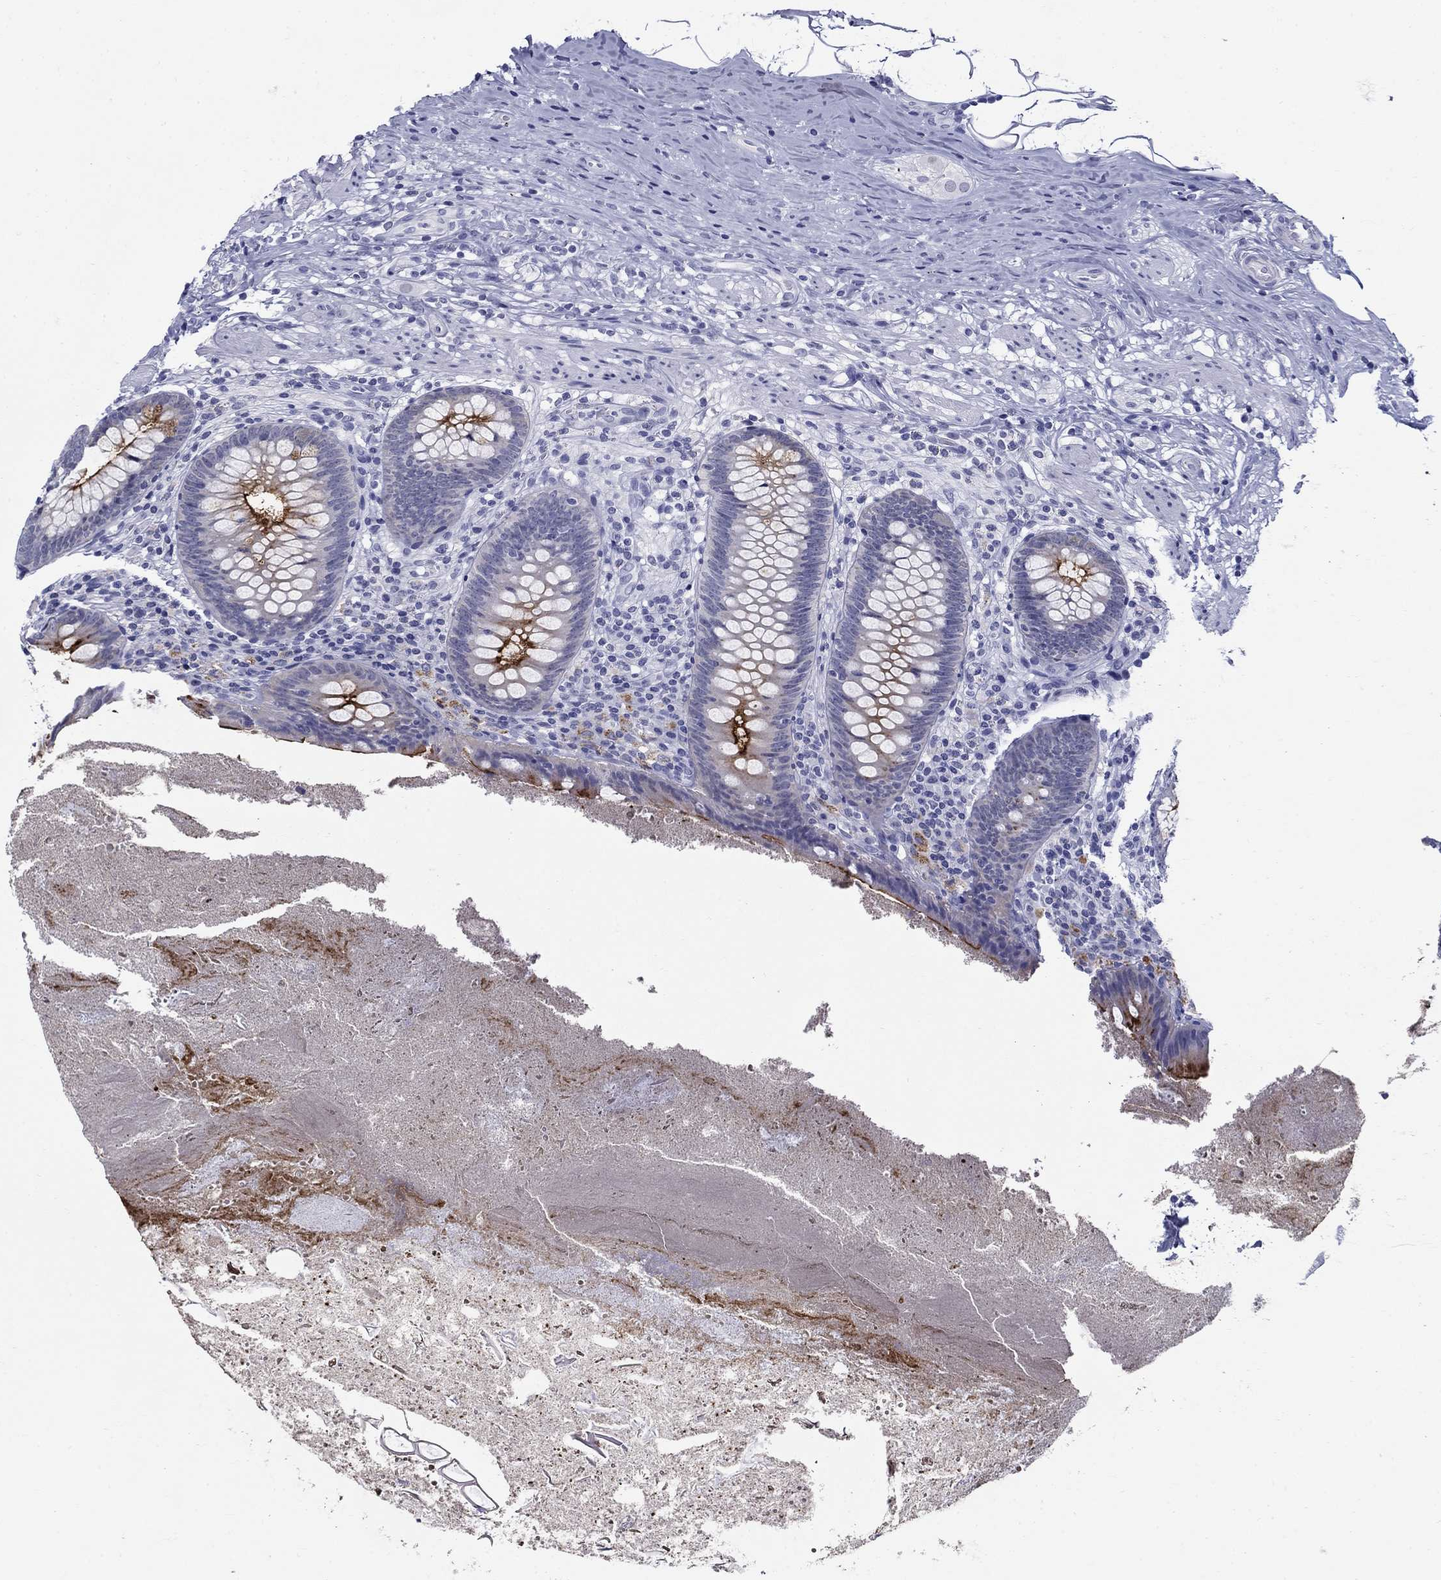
{"staining": {"intensity": "strong", "quantity": "25%-75%", "location": "cytoplasmic/membranous"}, "tissue": "appendix", "cell_type": "Glandular cells", "image_type": "normal", "snomed": [{"axis": "morphology", "description": "Normal tissue, NOS"}, {"axis": "topography", "description": "Appendix"}], "caption": "Strong cytoplasmic/membranous protein expression is seen in approximately 25%-75% of glandular cells in appendix.", "gene": "C4orf19", "patient": {"sex": "male", "age": 47}}